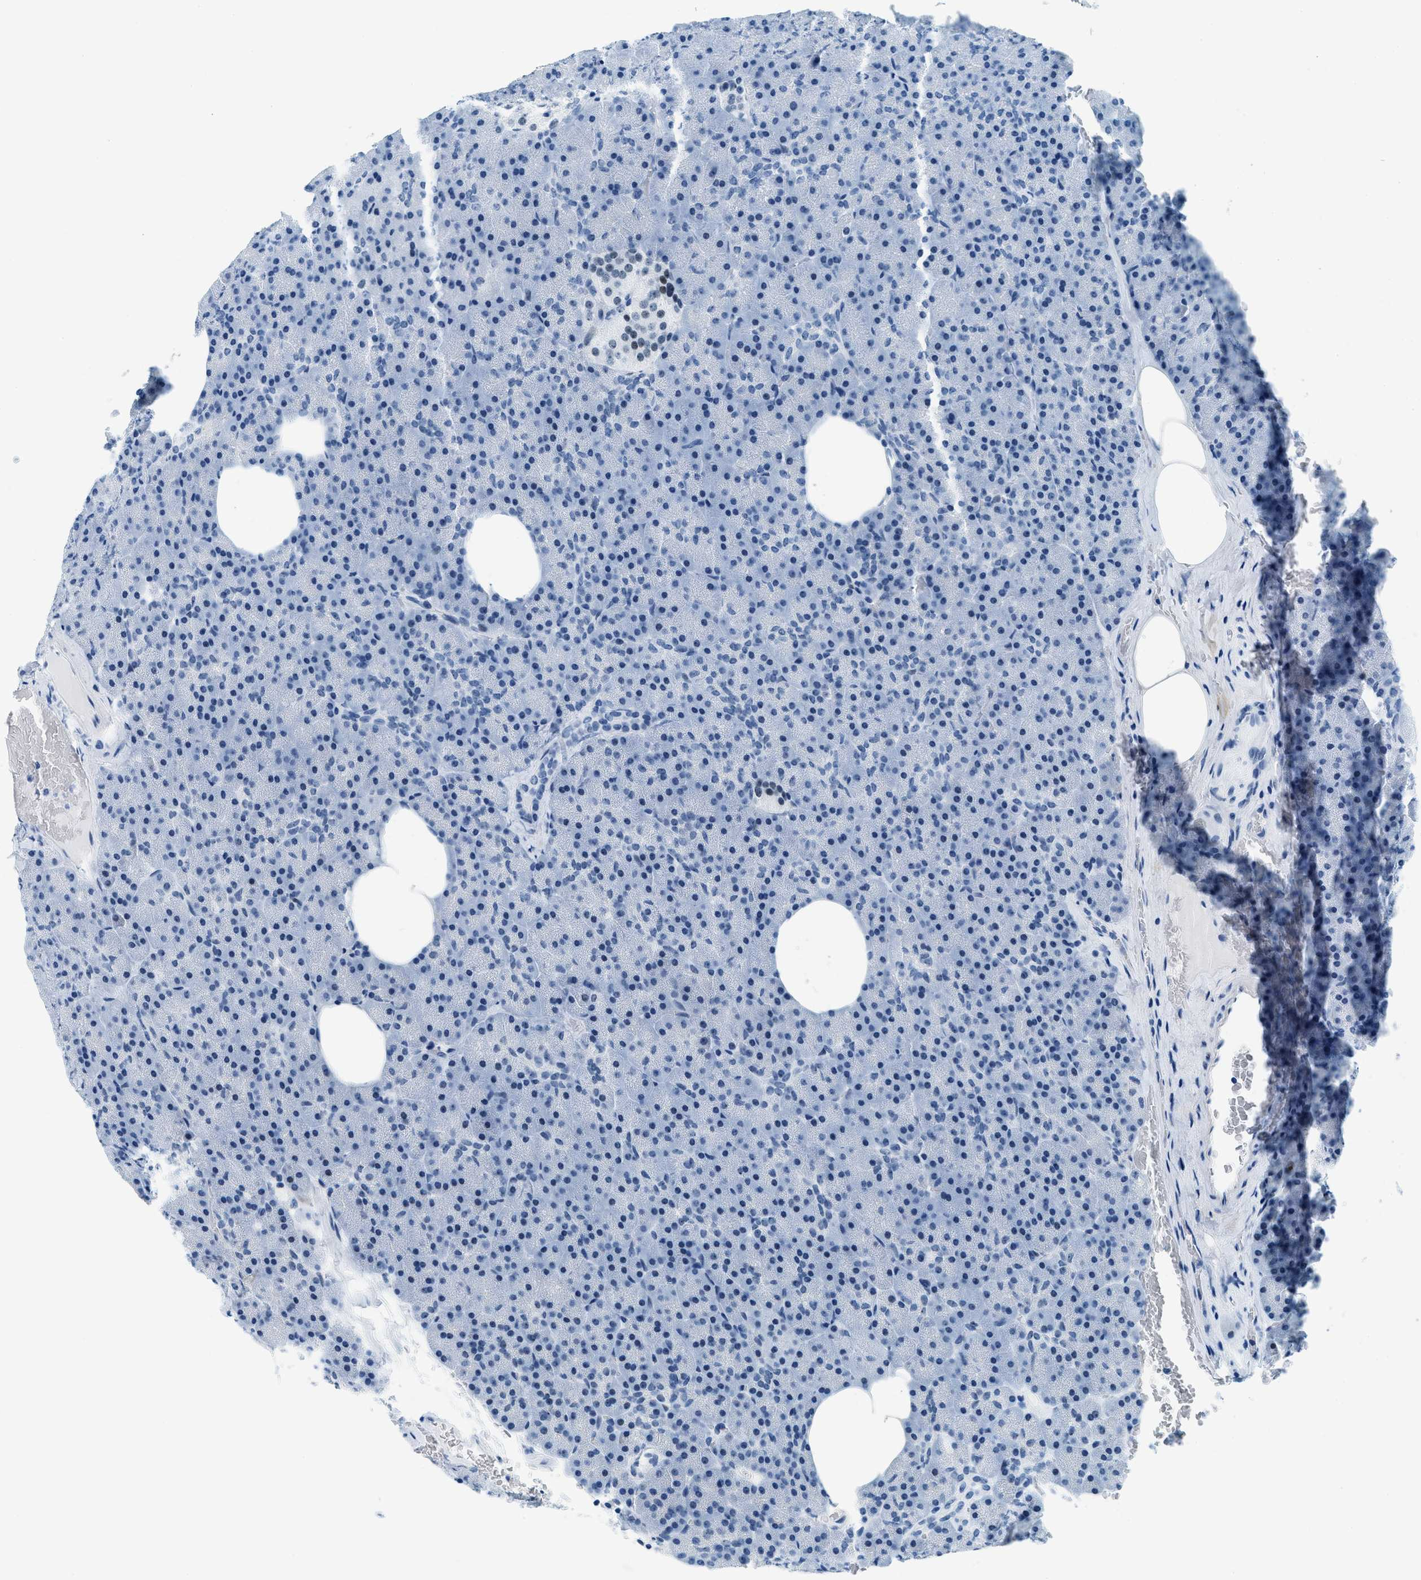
{"staining": {"intensity": "negative", "quantity": "none", "location": "none"}, "tissue": "pancreas", "cell_type": "Exocrine glandular cells", "image_type": "normal", "snomed": [{"axis": "morphology", "description": "Normal tissue, NOS"}, {"axis": "topography", "description": "Pancreas"}], "caption": "Immunohistochemistry image of unremarkable pancreas: pancreas stained with DAB (3,3'-diaminobenzidine) demonstrates no significant protein staining in exocrine glandular cells.", "gene": "PLA2G2A", "patient": {"sex": "female", "age": 35}}